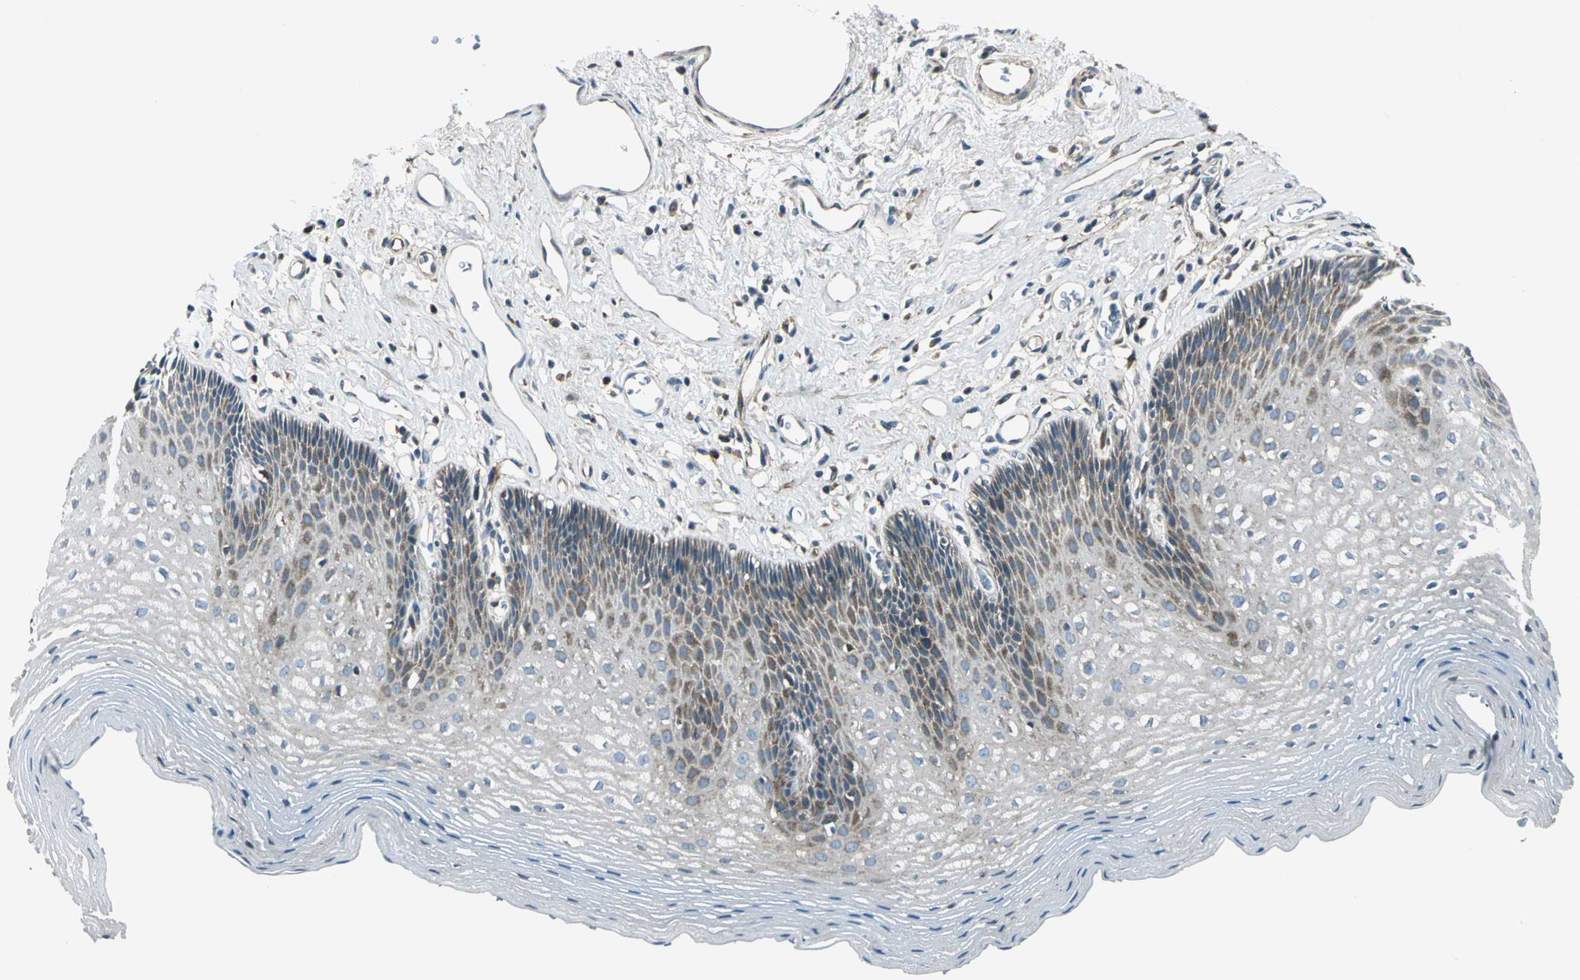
{"staining": {"intensity": "moderate", "quantity": "25%-75%", "location": "cytoplasmic/membranous"}, "tissue": "esophagus", "cell_type": "Squamous epithelial cells", "image_type": "normal", "snomed": [{"axis": "morphology", "description": "Normal tissue, NOS"}, {"axis": "topography", "description": "Esophagus"}], "caption": "Esophagus stained for a protein displays moderate cytoplasmic/membranous positivity in squamous epithelial cells. The protein is stained brown, and the nuclei are stained in blue (DAB (3,3'-diaminobenzidine) IHC with brightfield microscopy, high magnification).", "gene": "HTATIP2", "patient": {"sex": "female", "age": 70}}